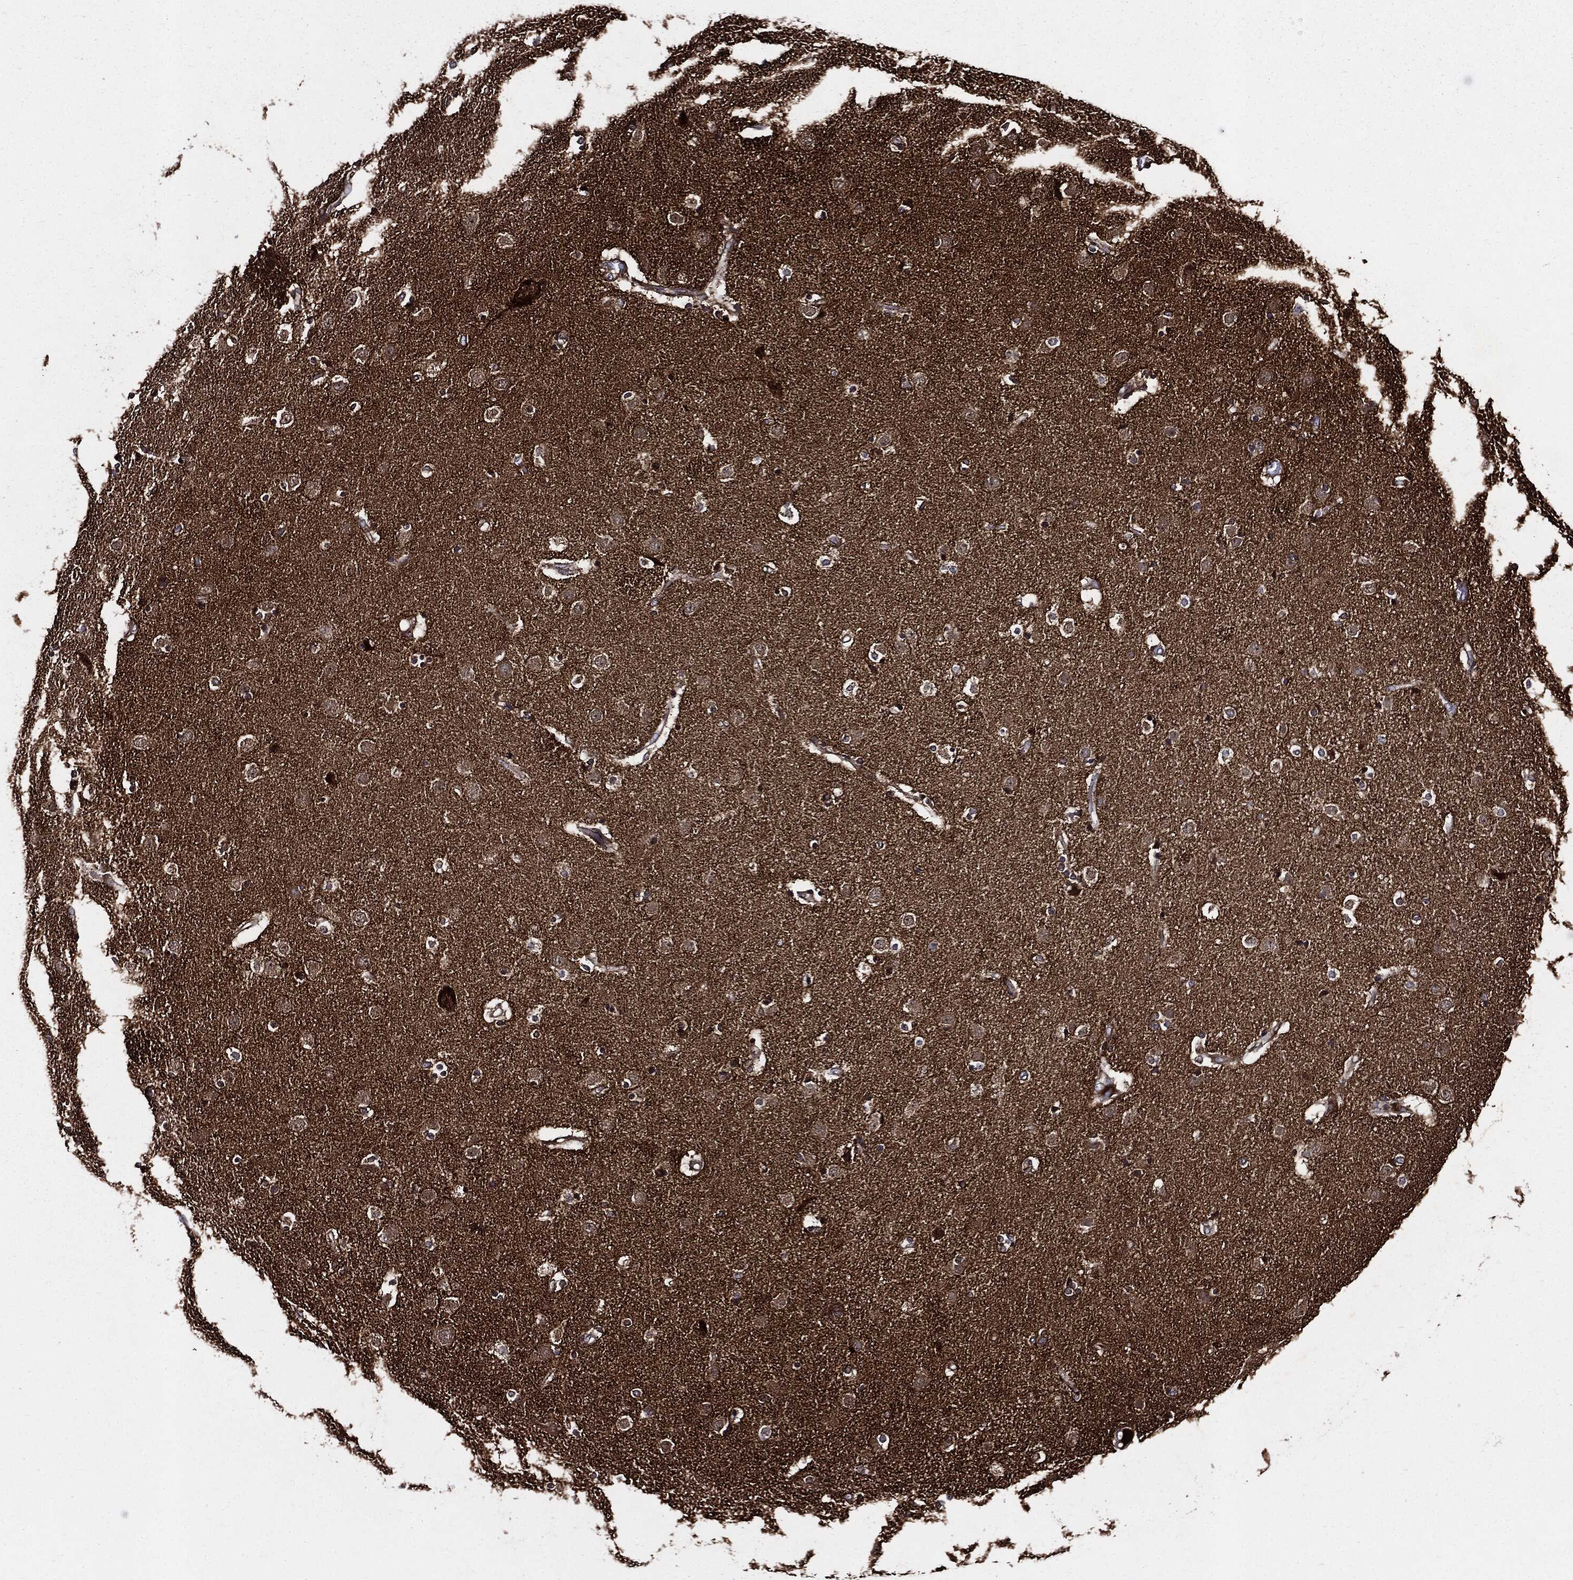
{"staining": {"intensity": "moderate", "quantity": "<25%", "location": "cytoplasmic/membranous,nuclear"}, "tissue": "caudate", "cell_type": "Glial cells", "image_type": "normal", "snomed": [{"axis": "morphology", "description": "Normal tissue, NOS"}, {"axis": "topography", "description": "Lateral ventricle wall"}], "caption": "Caudate stained with IHC exhibits moderate cytoplasmic/membranous,nuclear expression in approximately <25% of glial cells.", "gene": "HTT", "patient": {"sex": "female", "age": 71}}